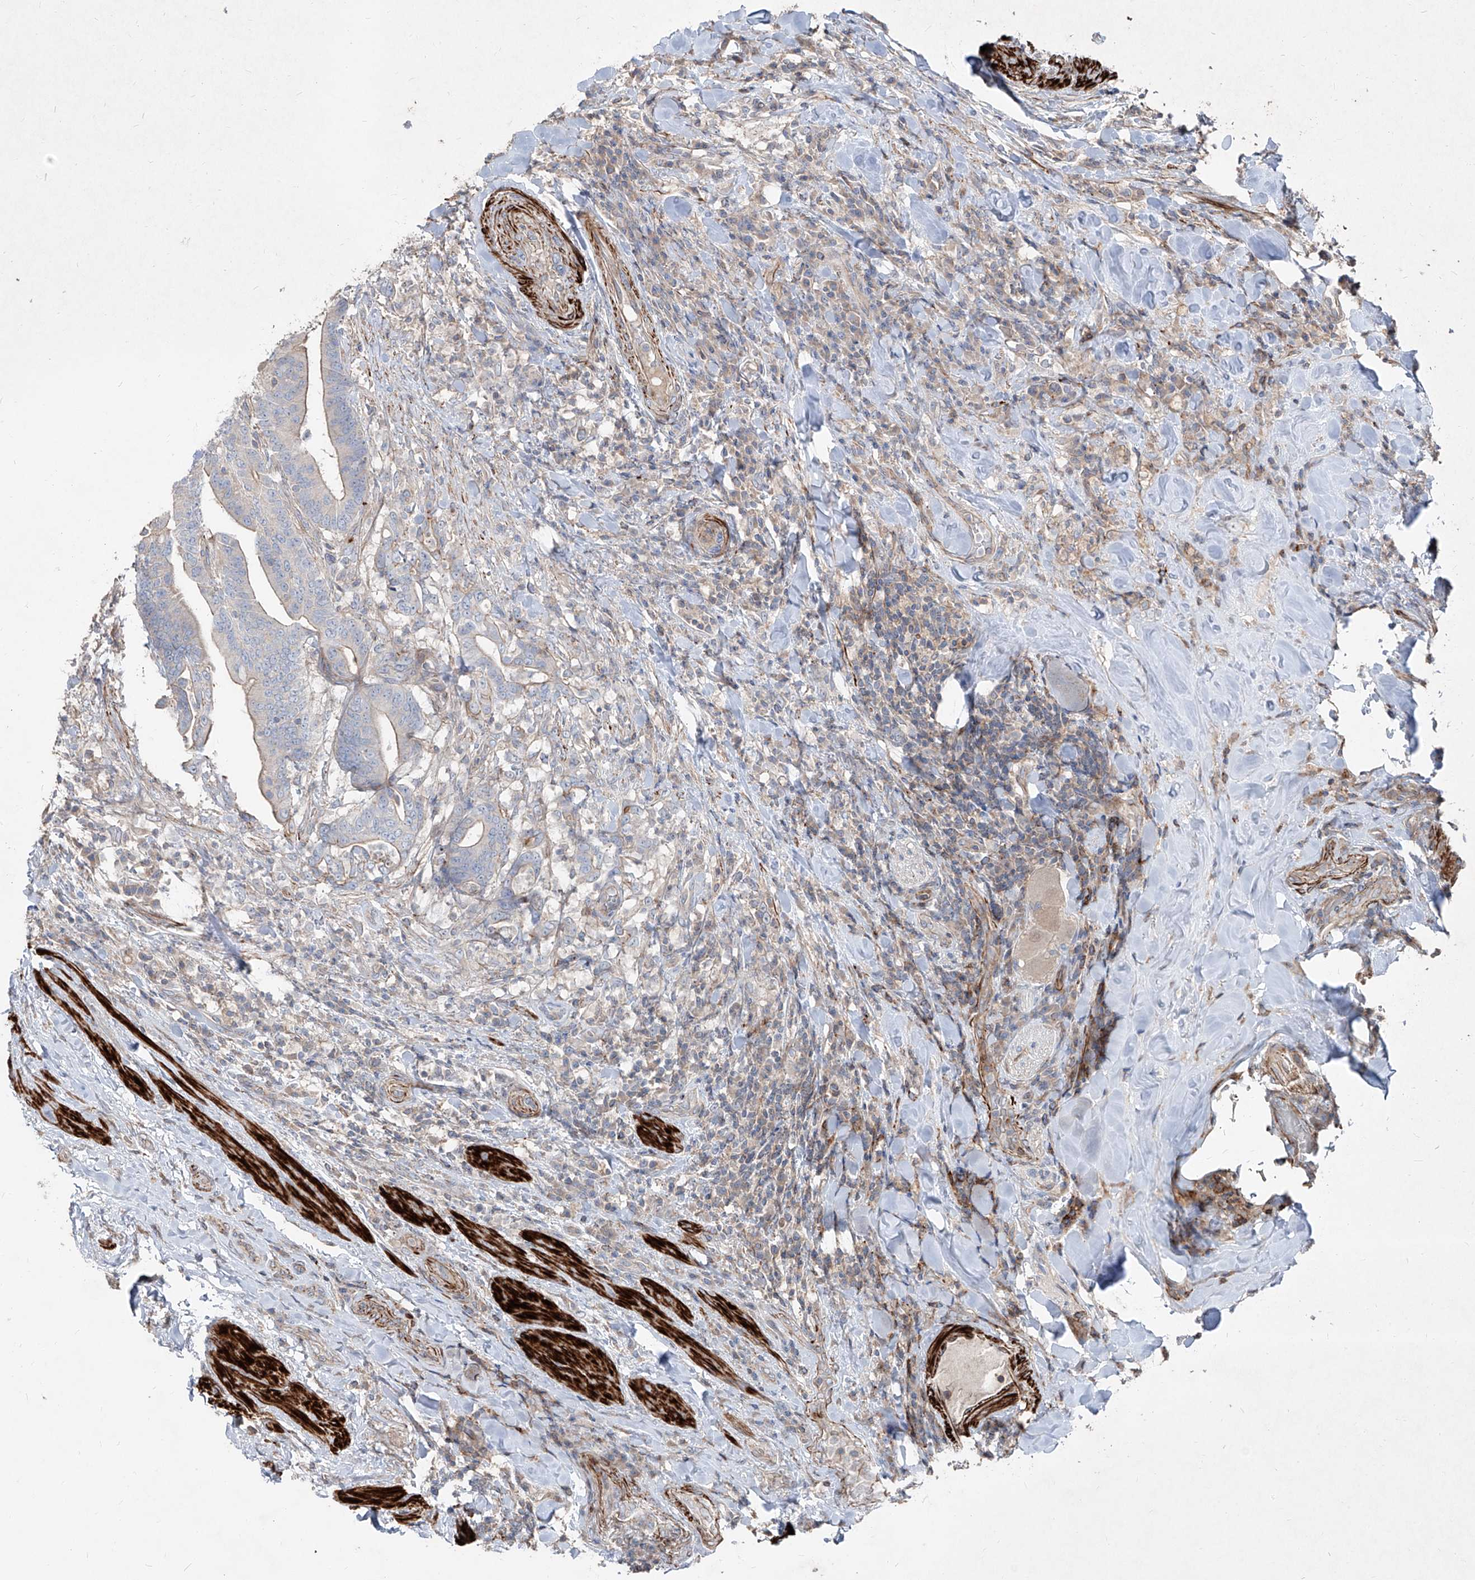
{"staining": {"intensity": "weak", "quantity": "<25%", "location": "cytoplasmic/membranous"}, "tissue": "colorectal cancer", "cell_type": "Tumor cells", "image_type": "cancer", "snomed": [{"axis": "morphology", "description": "Adenocarcinoma, NOS"}, {"axis": "topography", "description": "Colon"}], "caption": "The photomicrograph reveals no staining of tumor cells in colorectal cancer.", "gene": "UFD1", "patient": {"sex": "female", "age": 66}}